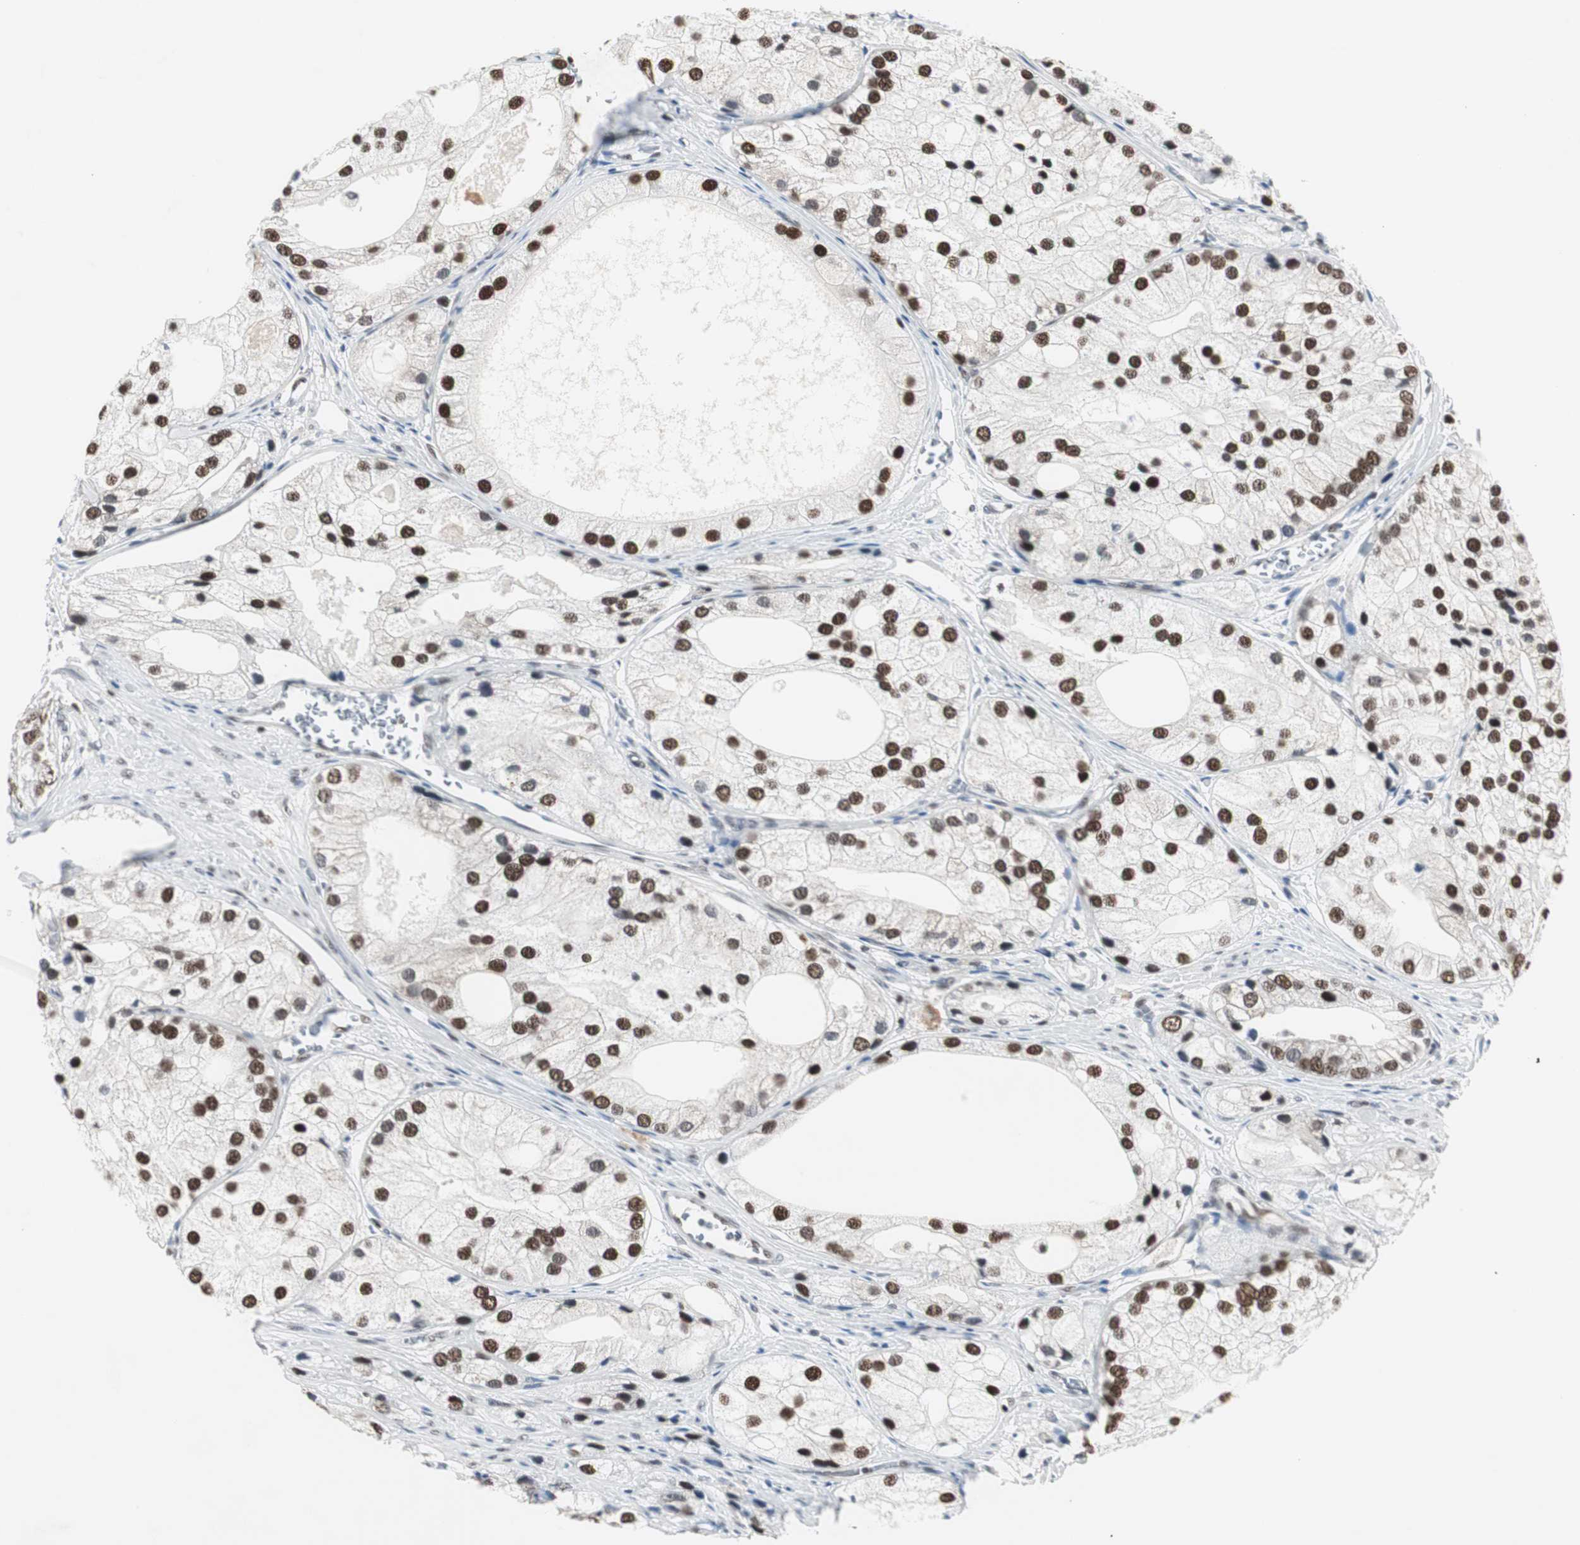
{"staining": {"intensity": "strong", "quantity": ">75%", "location": "nuclear"}, "tissue": "prostate cancer", "cell_type": "Tumor cells", "image_type": "cancer", "snomed": [{"axis": "morphology", "description": "Adenocarcinoma, Low grade"}, {"axis": "topography", "description": "Prostate"}], "caption": "Protein staining shows strong nuclear positivity in about >75% of tumor cells in prostate adenocarcinoma (low-grade). The staining is performed using DAB brown chromogen to label protein expression. The nuclei are counter-stained blue using hematoxylin.", "gene": "RAD9A", "patient": {"sex": "male", "age": 69}}